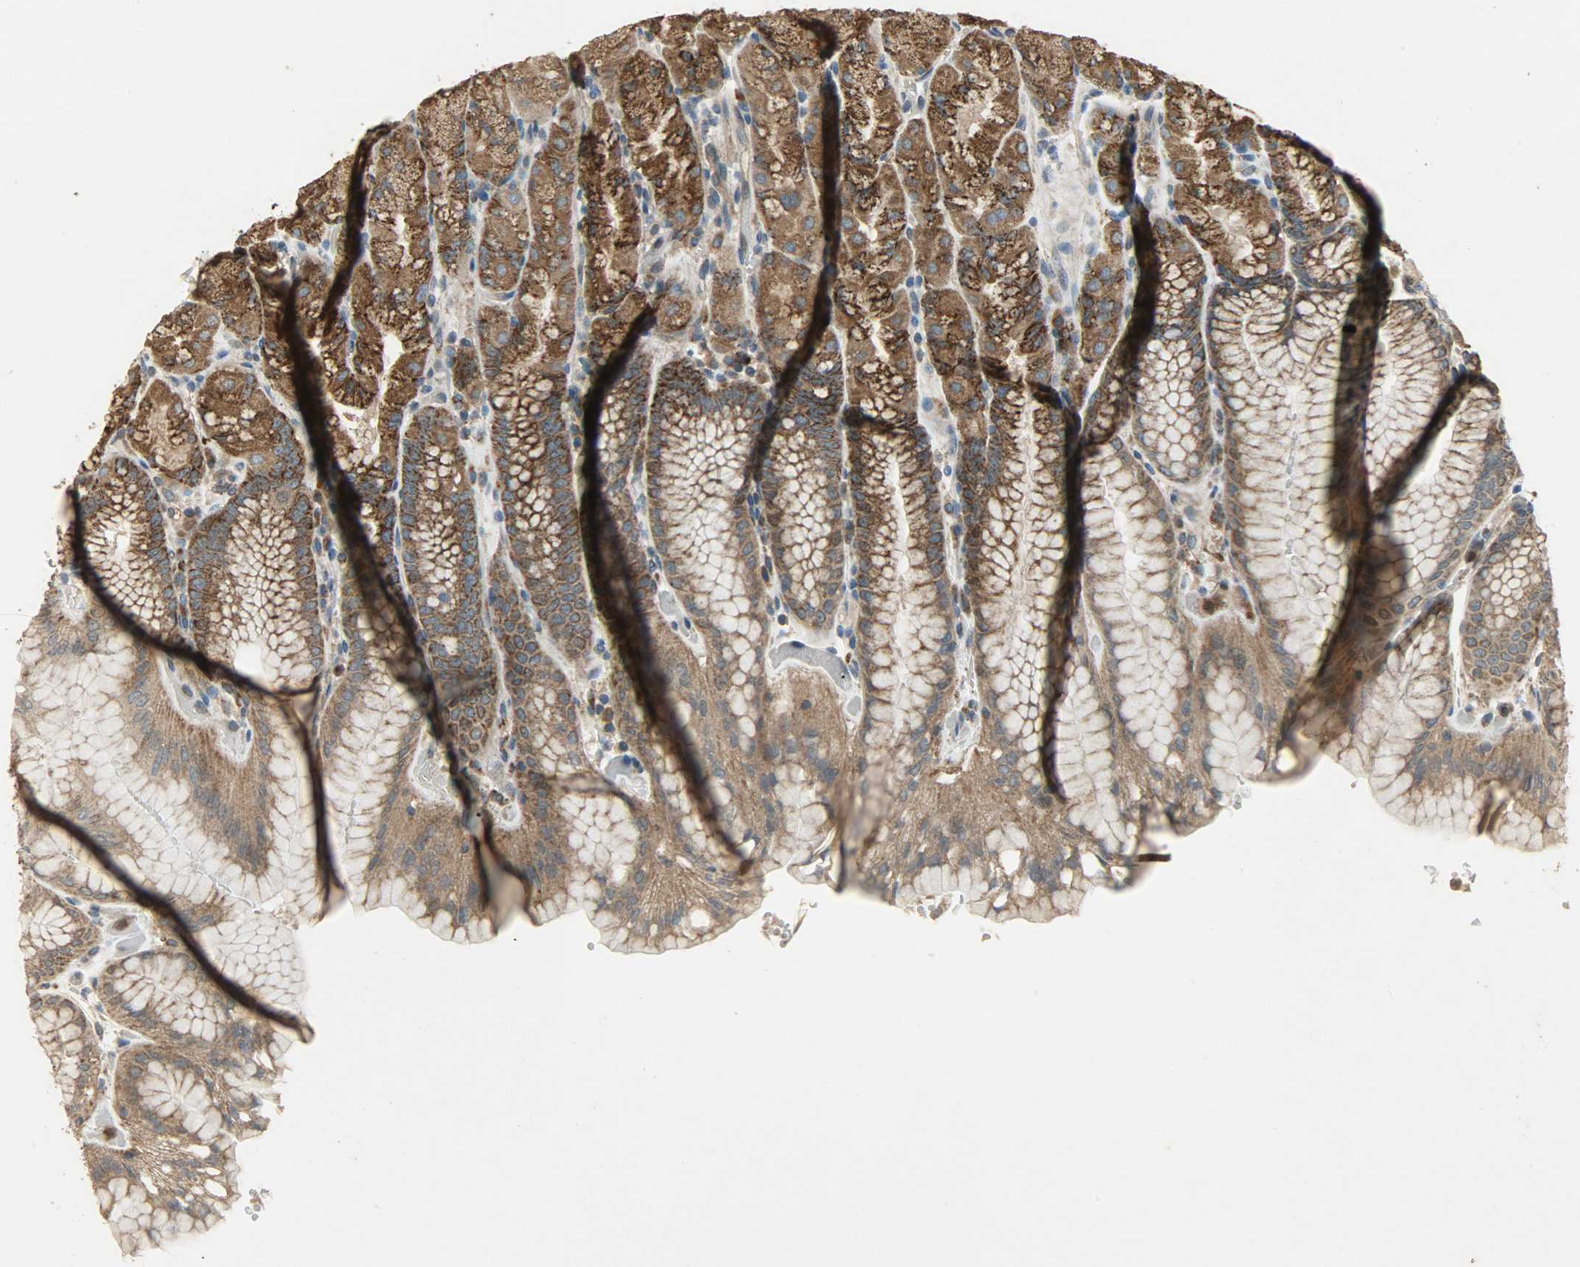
{"staining": {"intensity": "strong", "quantity": ">75%", "location": "cytoplasmic/membranous"}, "tissue": "stomach", "cell_type": "Glandular cells", "image_type": "normal", "snomed": [{"axis": "morphology", "description": "Normal tissue, NOS"}, {"axis": "topography", "description": "Stomach, upper"}, {"axis": "topography", "description": "Stomach"}], "caption": "Unremarkable stomach exhibits strong cytoplasmic/membranous staining in about >75% of glandular cells, visualized by immunohistochemistry. The staining was performed using DAB (3,3'-diaminobenzidine), with brown indicating positive protein expression. Nuclei are stained blue with hematoxylin.", "gene": "AMT", "patient": {"sex": "male", "age": 76}}